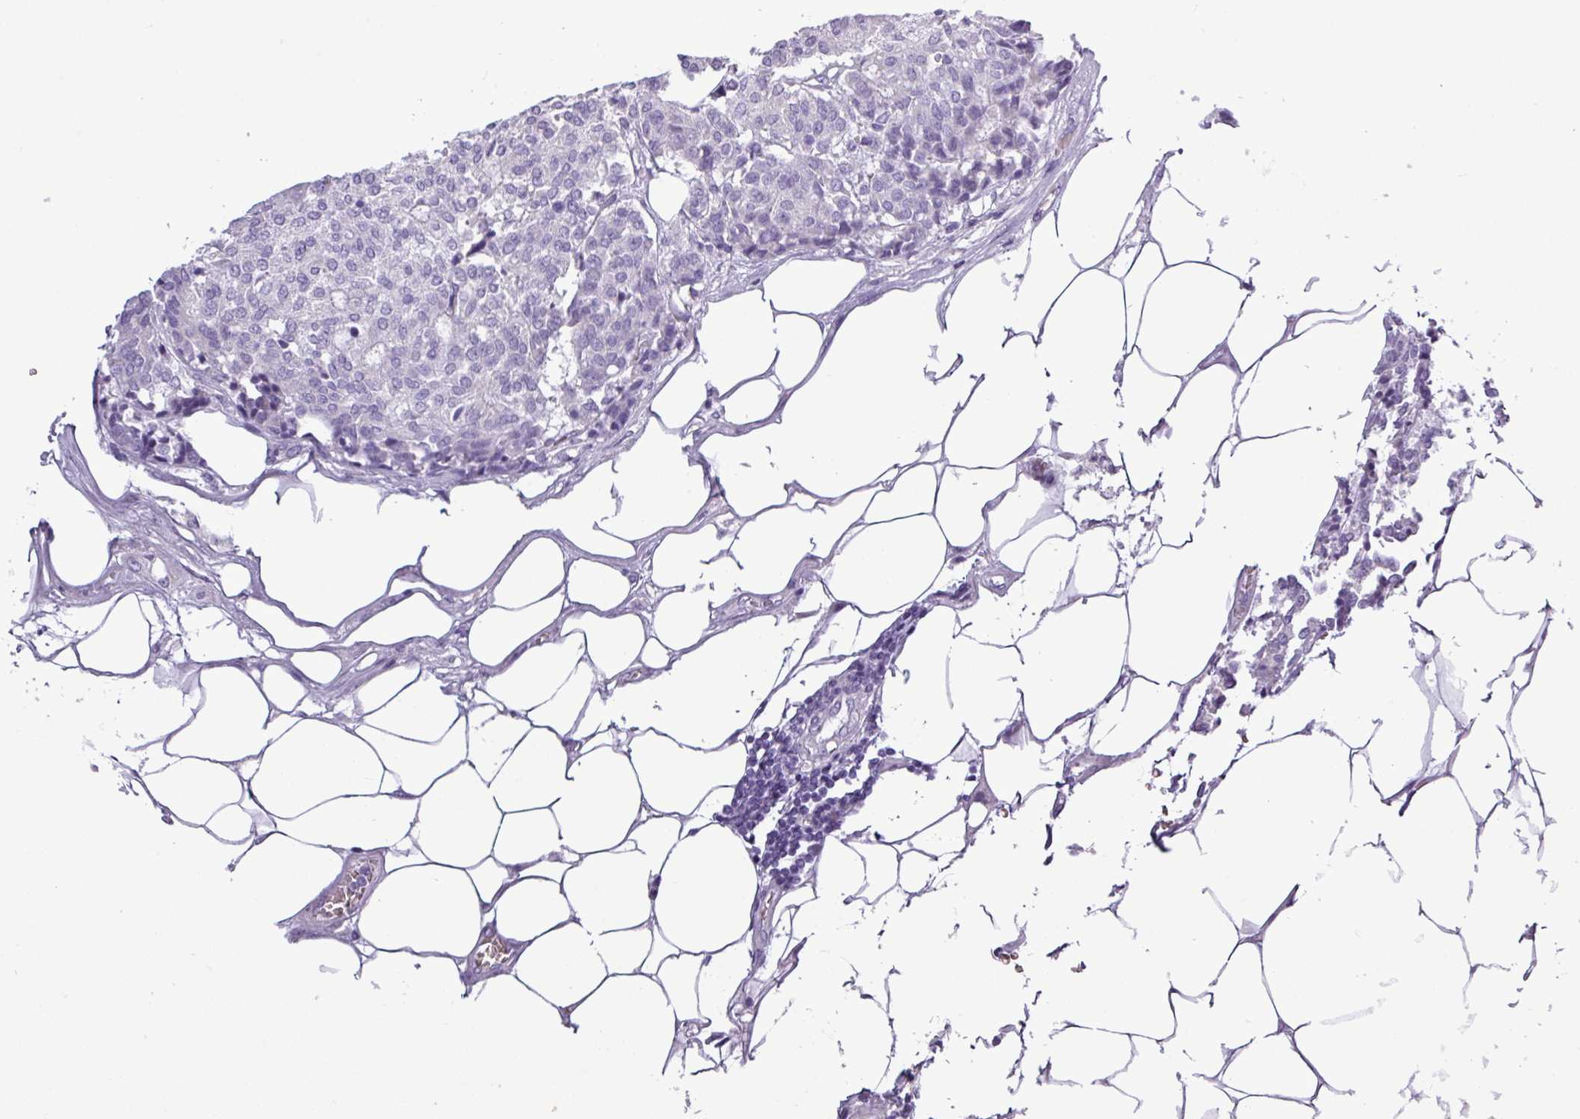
{"staining": {"intensity": "negative", "quantity": "none", "location": "none"}, "tissue": "carcinoid", "cell_type": "Tumor cells", "image_type": "cancer", "snomed": [{"axis": "morphology", "description": "Carcinoid, malignant, NOS"}, {"axis": "topography", "description": "Pancreas"}], "caption": "Immunohistochemical staining of carcinoid displays no significant expression in tumor cells. (Stains: DAB (3,3'-diaminobenzidine) IHC with hematoxylin counter stain, Microscopy: brightfield microscopy at high magnification).", "gene": "ALDH3A1", "patient": {"sex": "female", "age": 54}}